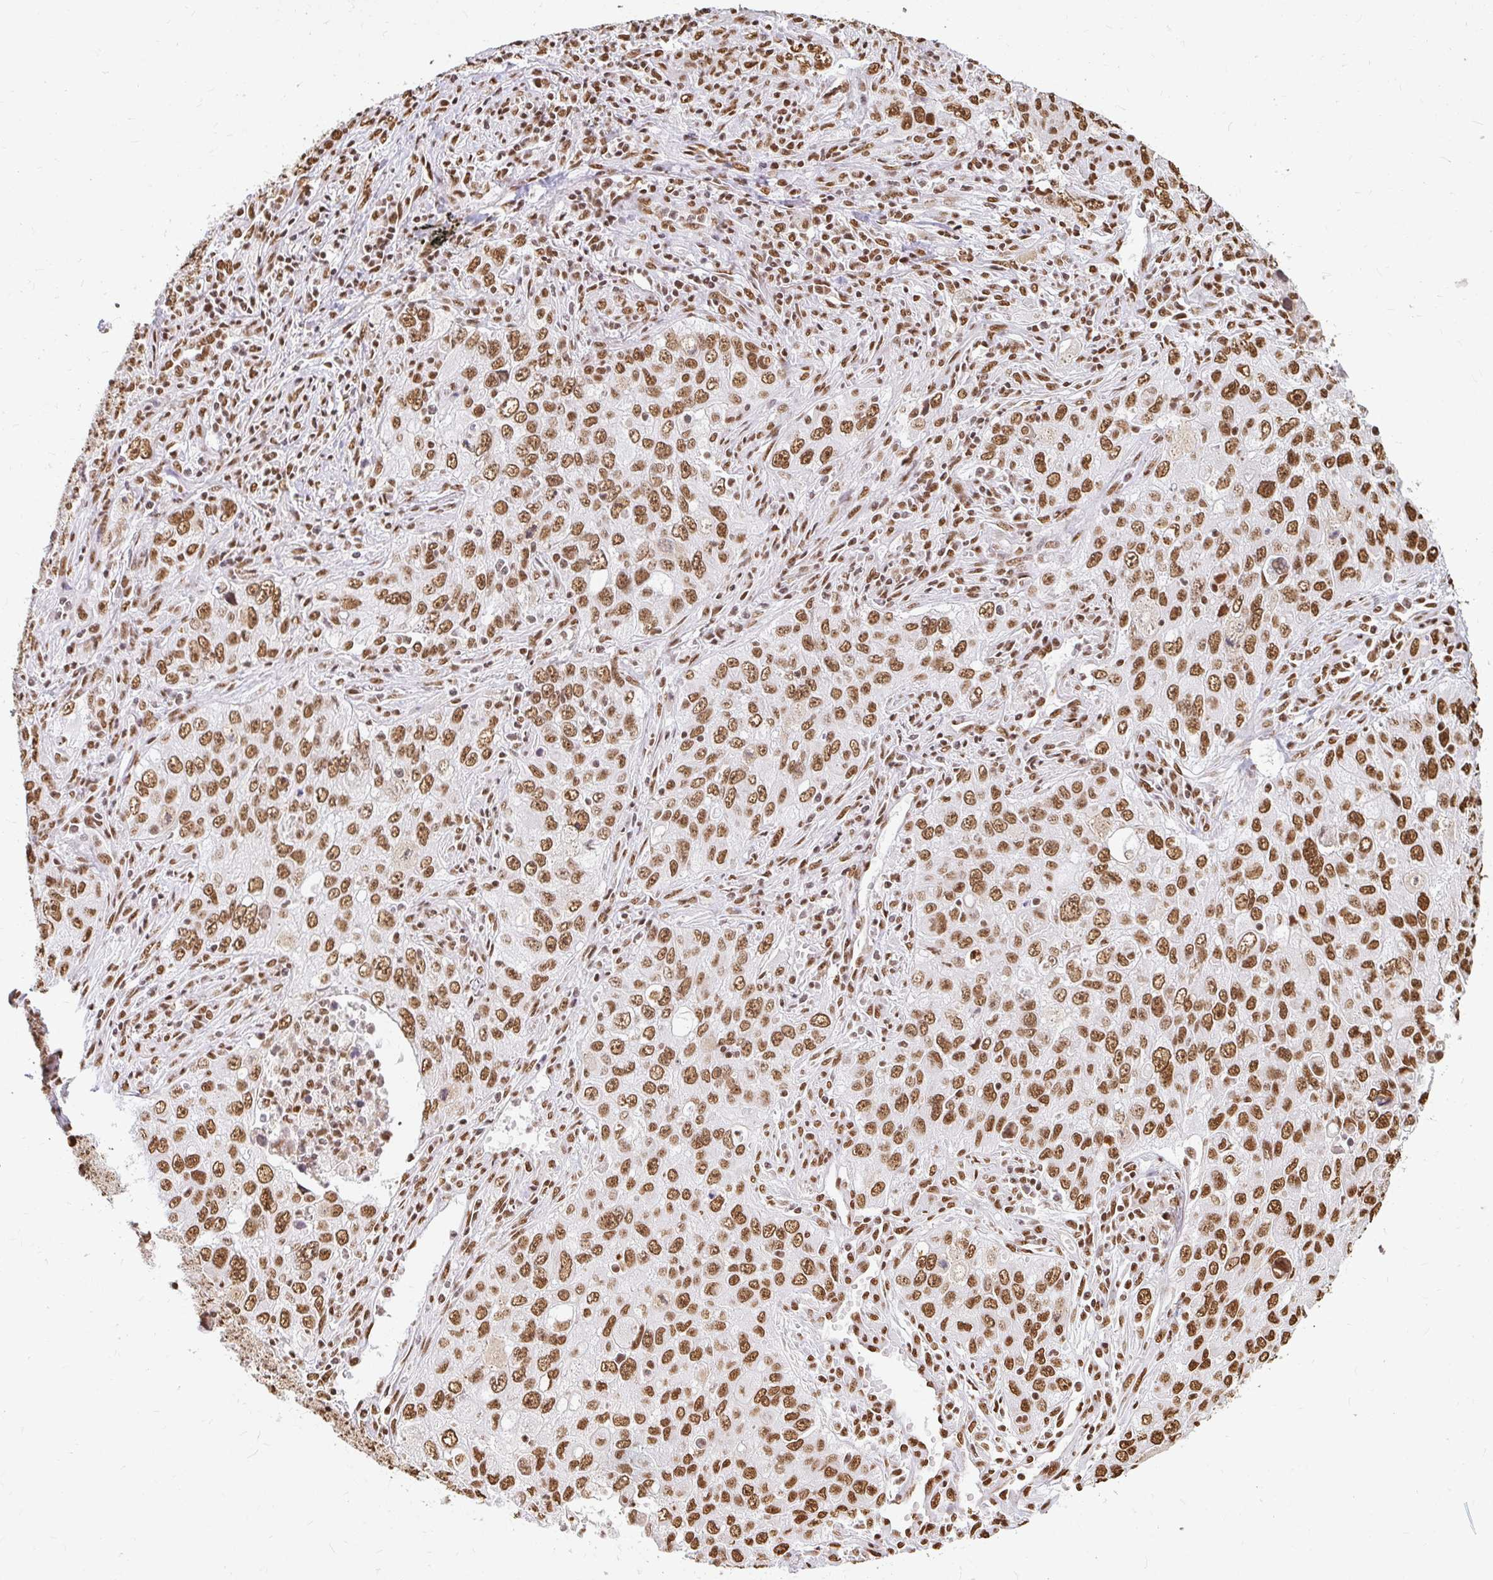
{"staining": {"intensity": "strong", "quantity": ">75%", "location": "nuclear"}, "tissue": "lung cancer", "cell_type": "Tumor cells", "image_type": "cancer", "snomed": [{"axis": "morphology", "description": "Adenocarcinoma, NOS"}, {"axis": "morphology", "description": "Adenocarcinoma, metastatic, NOS"}, {"axis": "topography", "description": "Lymph node"}, {"axis": "topography", "description": "Lung"}], "caption": "A brown stain labels strong nuclear positivity of a protein in human adenocarcinoma (lung) tumor cells. Immunohistochemistry (ihc) stains the protein in brown and the nuclei are stained blue.", "gene": "HNRNPU", "patient": {"sex": "female", "age": 42}}